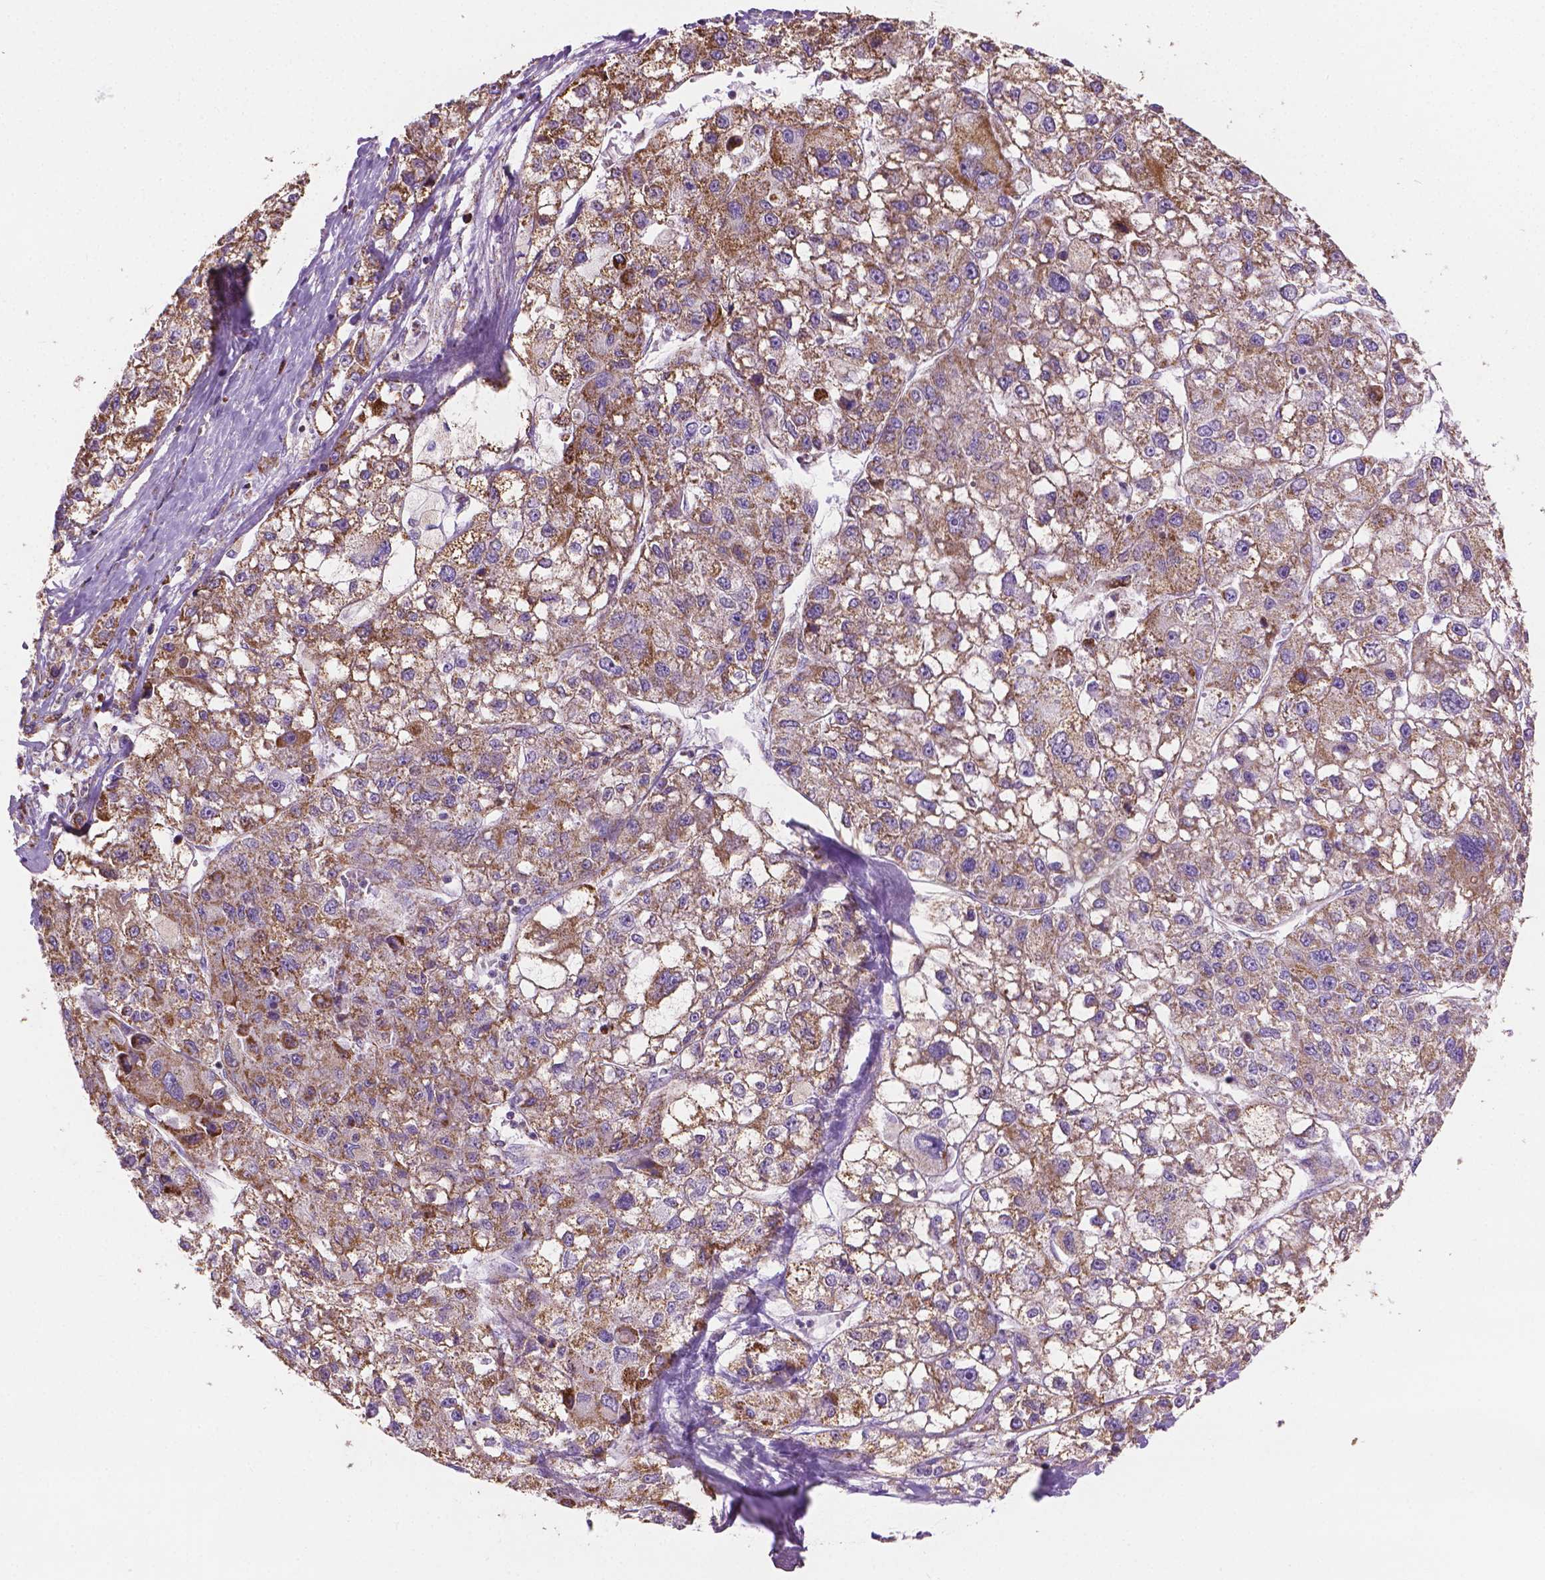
{"staining": {"intensity": "moderate", "quantity": ">75%", "location": "cytoplasmic/membranous"}, "tissue": "liver cancer", "cell_type": "Tumor cells", "image_type": "cancer", "snomed": [{"axis": "morphology", "description": "Carcinoma, Hepatocellular, NOS"}, {"axis": "topography", "description": "Liver"}], "caption": "Human liver cancer (hepatocellular carcinoma) stained with a protein marker exhibits moderate staining in tumor cells.", "gene": "PIBF1", "patient": {"sex": "male", "age": 56}}